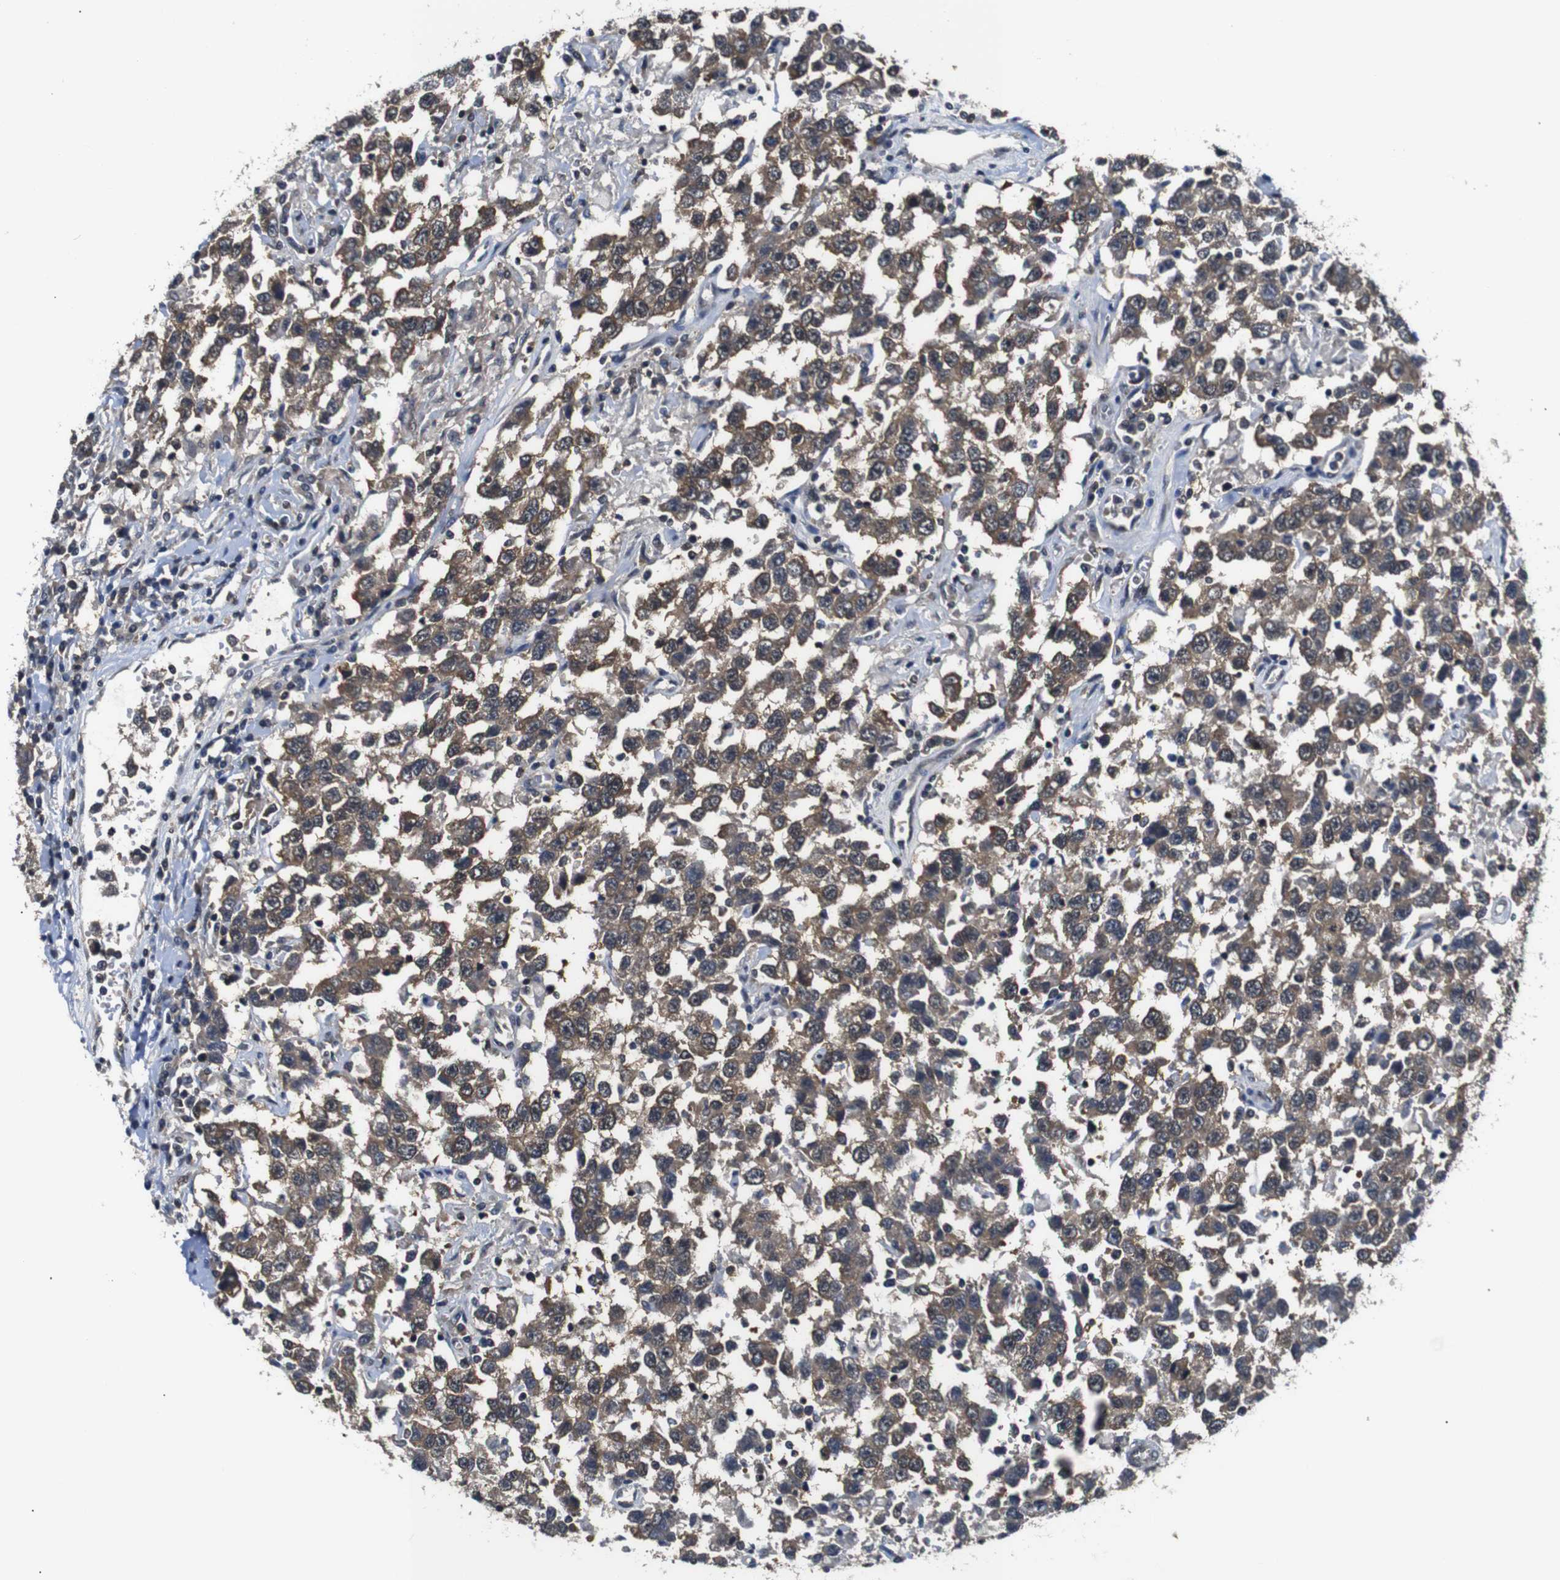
{"staining": {"intensity": "moderate", "quantity": ">75%", "location": "cytoplasmic/membranous"}, "tissue": "testis cancer", "cell_type": "Tumor cells", "image_type": "cancer", "snomed": [{"axis": "morphology", "description": "Seminoma, NOS"}, {"axis": "topography", "description": "Testis"}], "caption": "Seminoma (testis) tissue exhibits moderate cytoplasmic/membranous staining in approximately >75% of tumor cells (brown staining indicates protein expression, while blue staining denotes nuclei).", "gene": "UBXN1", "patient": {"sex": "male", "age": 41}}